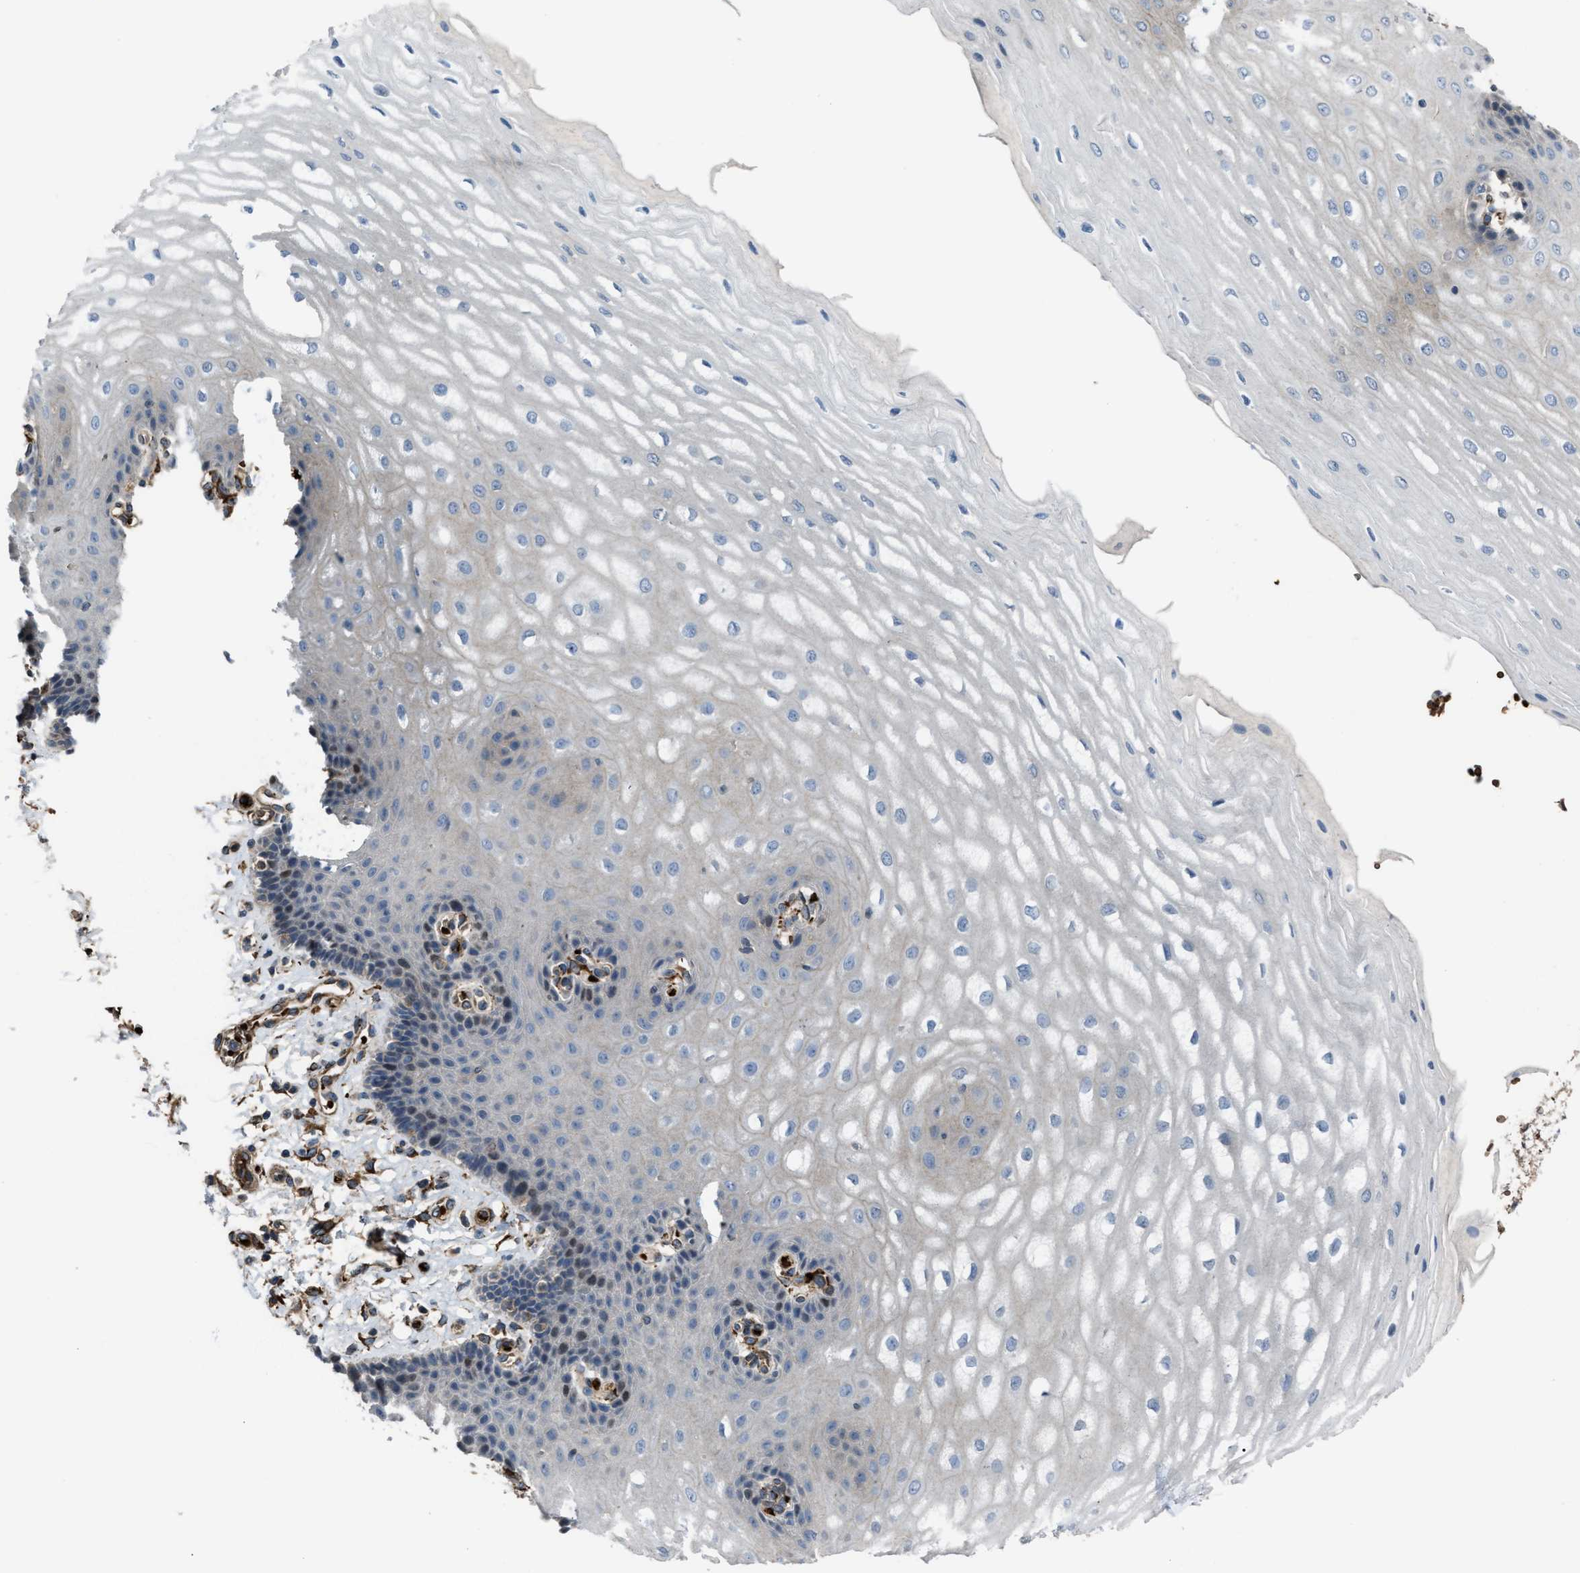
{"staining": {"intensity": "weak", "quantity": "<25%", "location": "nuclear"}, "tissue": "esophagus", "cell_type": "Squamous epithelial cells", "image_type": "normal", "snomed": [{"axis": "morphology", "description": "Normal tissue, NOS"}, {"axis": "topography", "description": "Esophagus"}], "caption": "Photomicrograph shows no protein expression in squamous epithelial cells of unremarkable esophagus.", "gene": "SELENOM", "patient": {"sex": "male", "age": 54}}